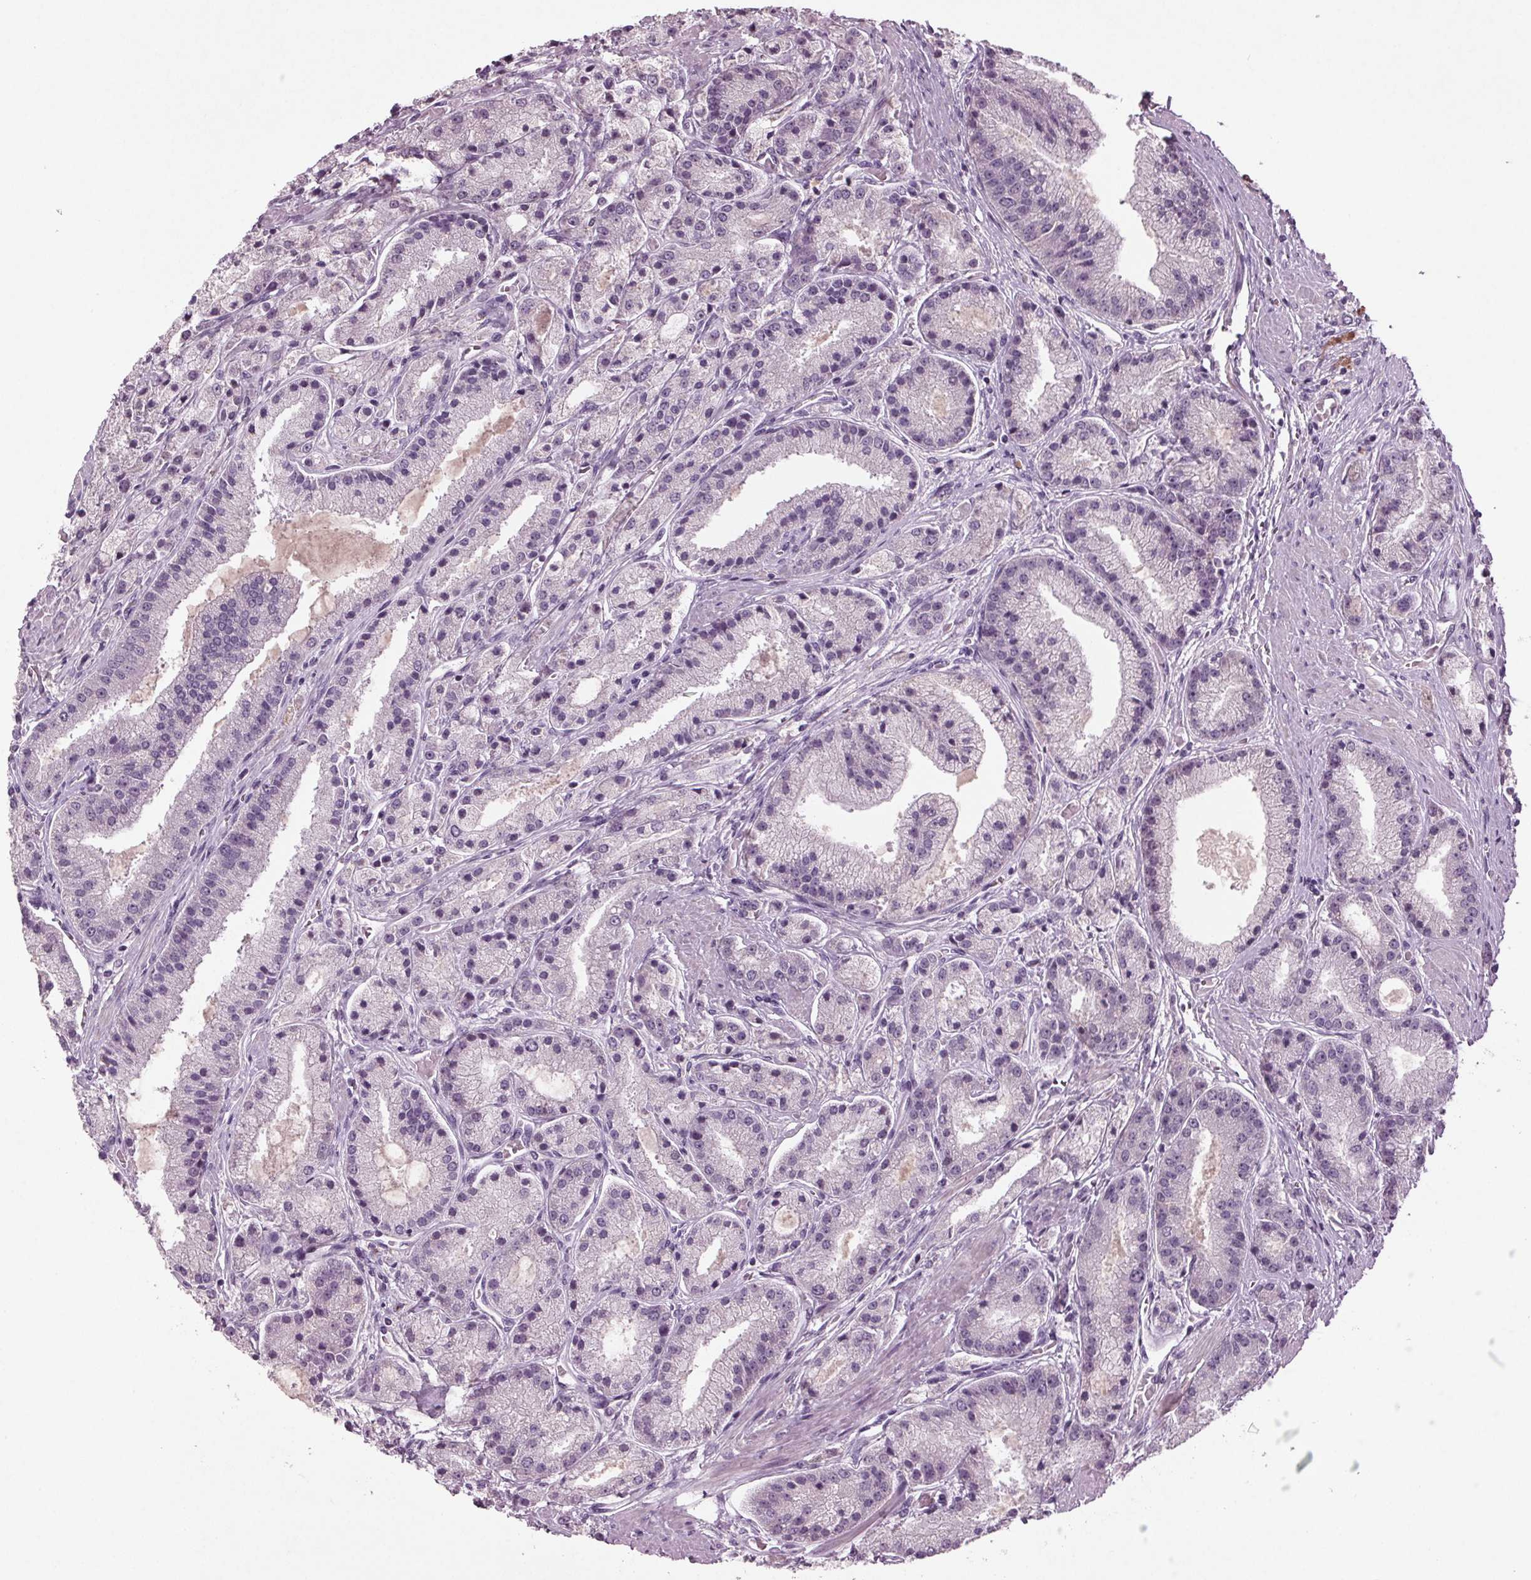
{"staining": {"intensity": "negative", "quantity": "none", "location": "none"}, "tissue": "prostate cancer", "cell_type": "Tumor cells", "image_type": "cancer", "snomed": [{"axis": "morphology", "description": "Adenocarcinoma, High grade"}, {"axis": "topography", "description": "Prostate"}], "caption": "Prostate cancer (high-grade adenocarcinoma) was stained to show a protein in brown. There is no significant positivity in tumor cells. (Stains: DAB (3,3'-diaminobenzidine) immunohistochemistry with hematoxylin counter stain, Microscopy: brightfield microscopy at high magnification).", "gene": "BHLHE22", "patient": {"sex": "male", "age": 67}}